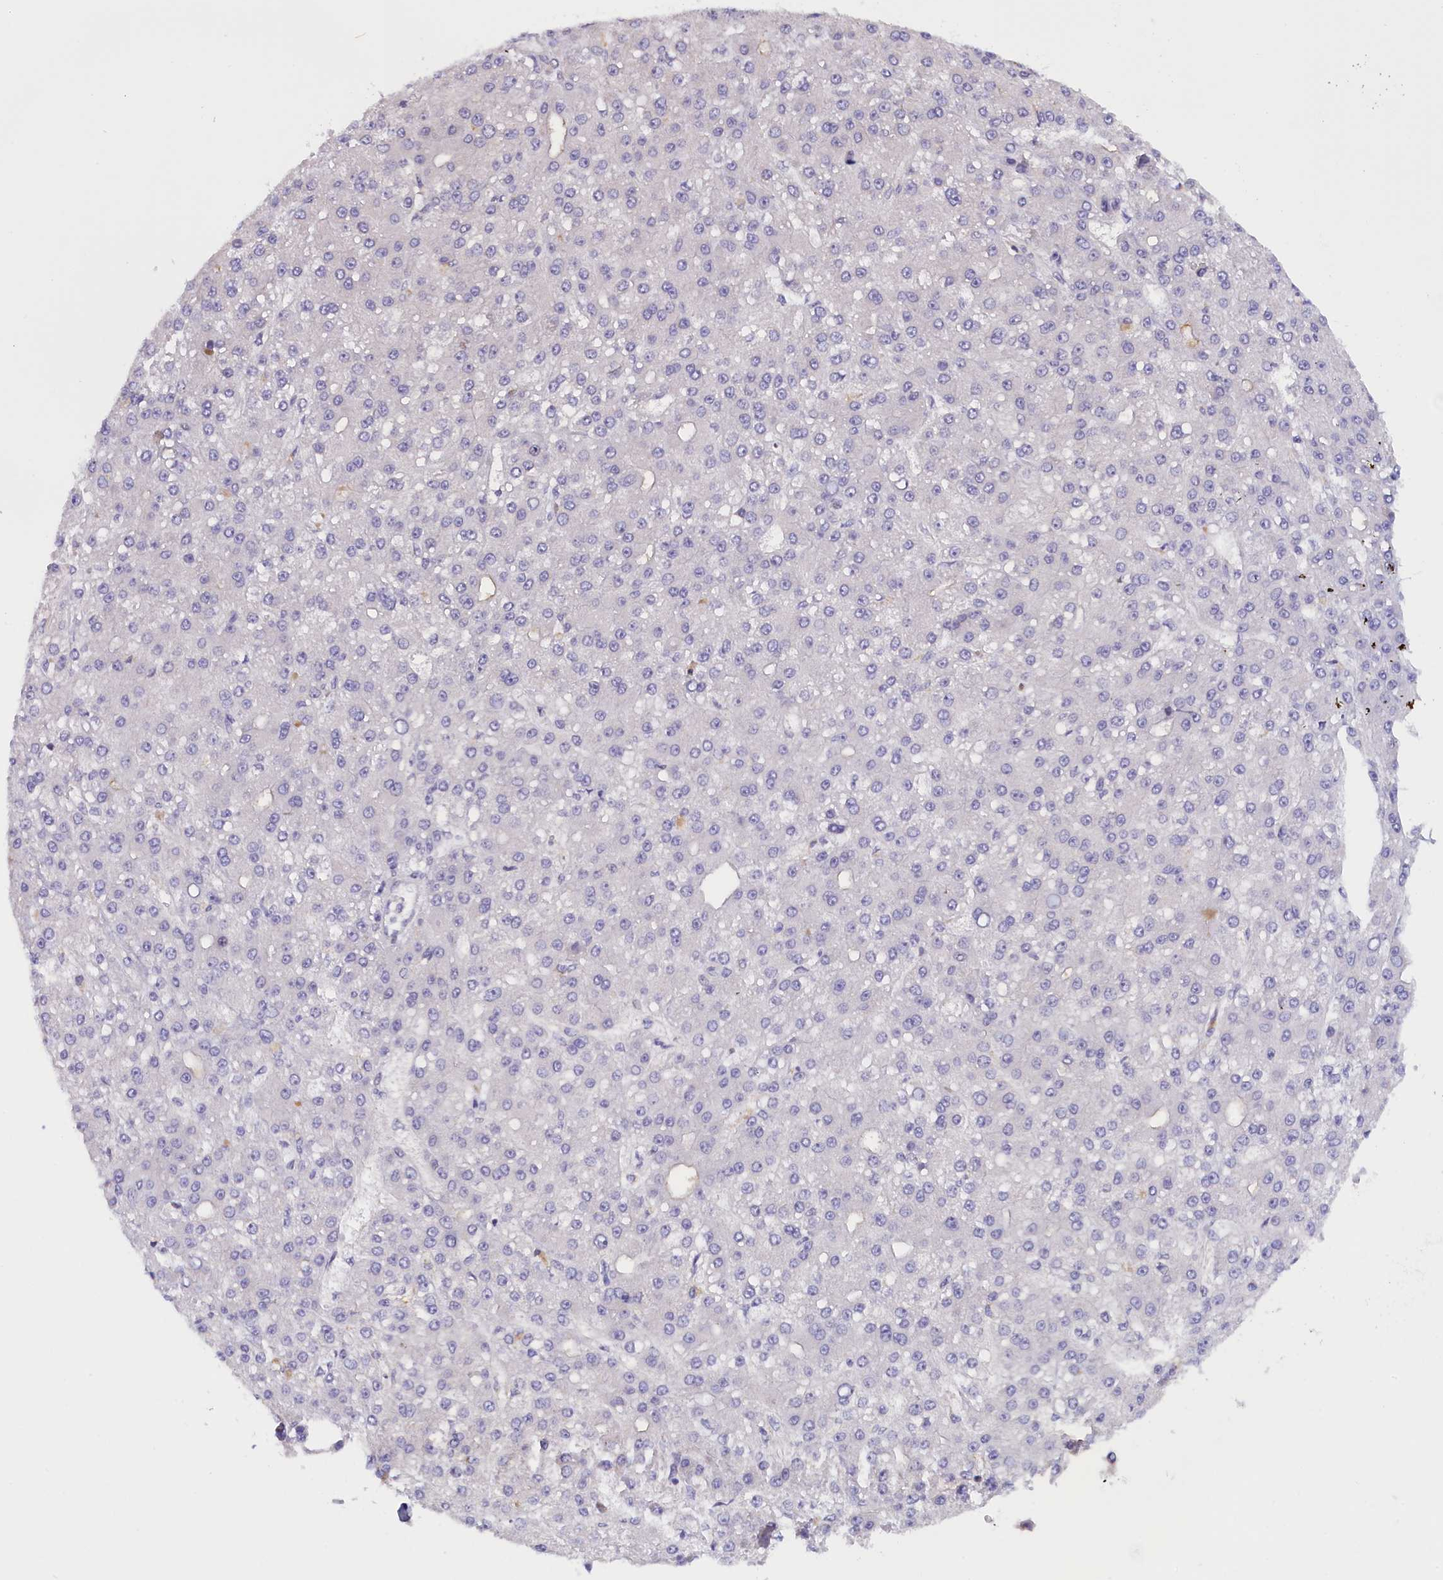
{"staining": {"intensity": "negative", "quantity": "none", "location": "none"}, "tissue": "liver cancer", "cell_type": "Tumor cells", "image_type": "cancer", "snomed": [{"axis": "morphology", "description": "Carcinoma, Hepatocellular, NOS"}, {"axis": "topography", "description": "Liver"}], "caption": "IHC of human liver cancer (hepatocellular carcinoma) reveals no staining in tumor cells.", "gene": "IGFALS", "patient": {"sex": "male", "age": 67}}